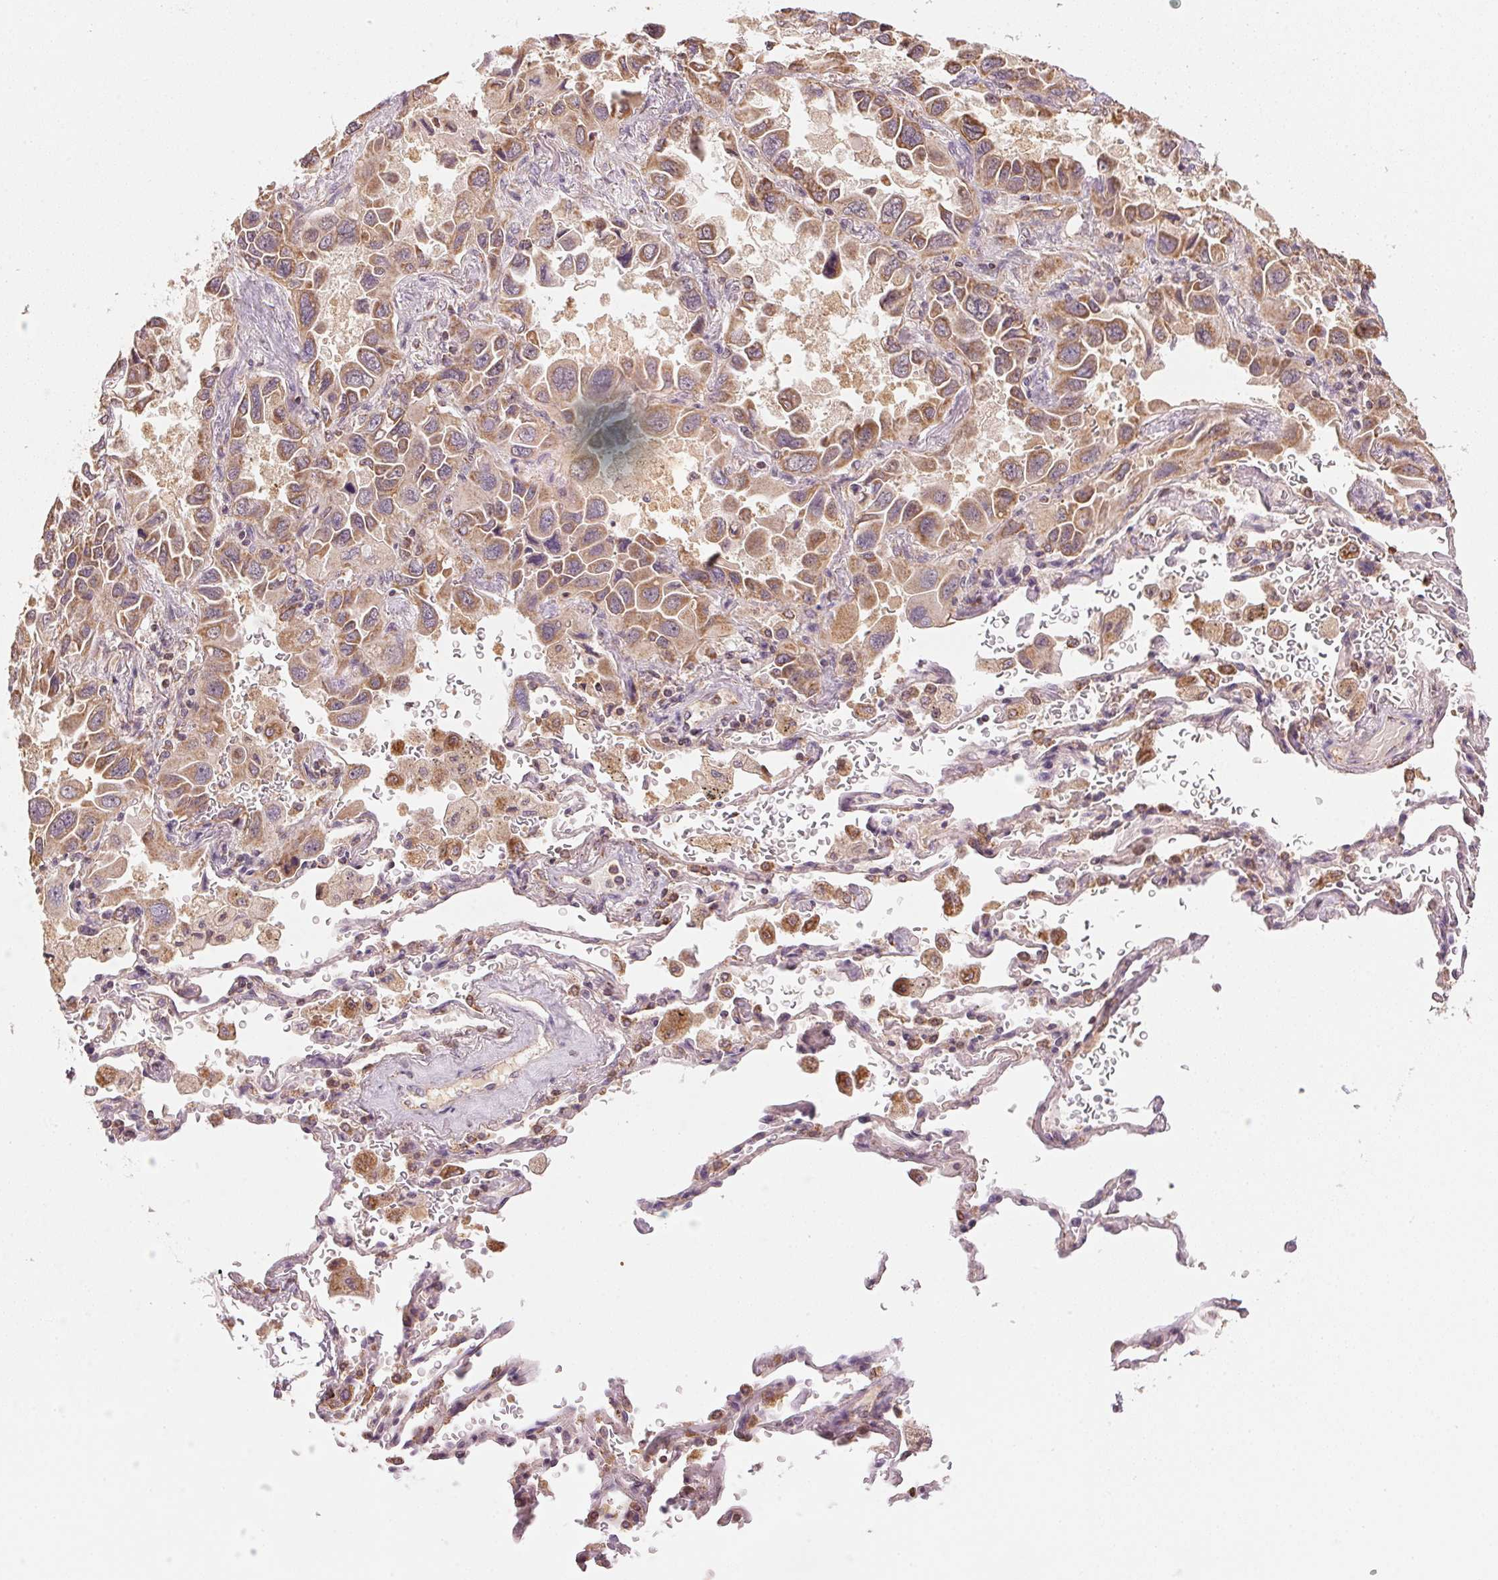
{"staining": {"intensity": "moderate", "quantity": ">75%", "location": "cytoplasmic/membranous"}, "tissue": "lung cancer", "cell_type": "Tumor cells", "image_type": "cancer", "snomed": [{"axis": "morphology", "description": "Adenocarcinoma, NOS"}, {"axis": "topography", "description": "Lung"}], "caption": "IHC micrograph of neoplastic tissue: human lung cancer stained using immunohistochemistry (IHC) shows medium levels of moderate protein expression localized specifically in the cytoplasmic/membranous of tumor cells, appearing as a cytoplasmic/membranous brown color.", "gene": "ARHGAP6", "patient": {"sex": "male", "age": 64}}